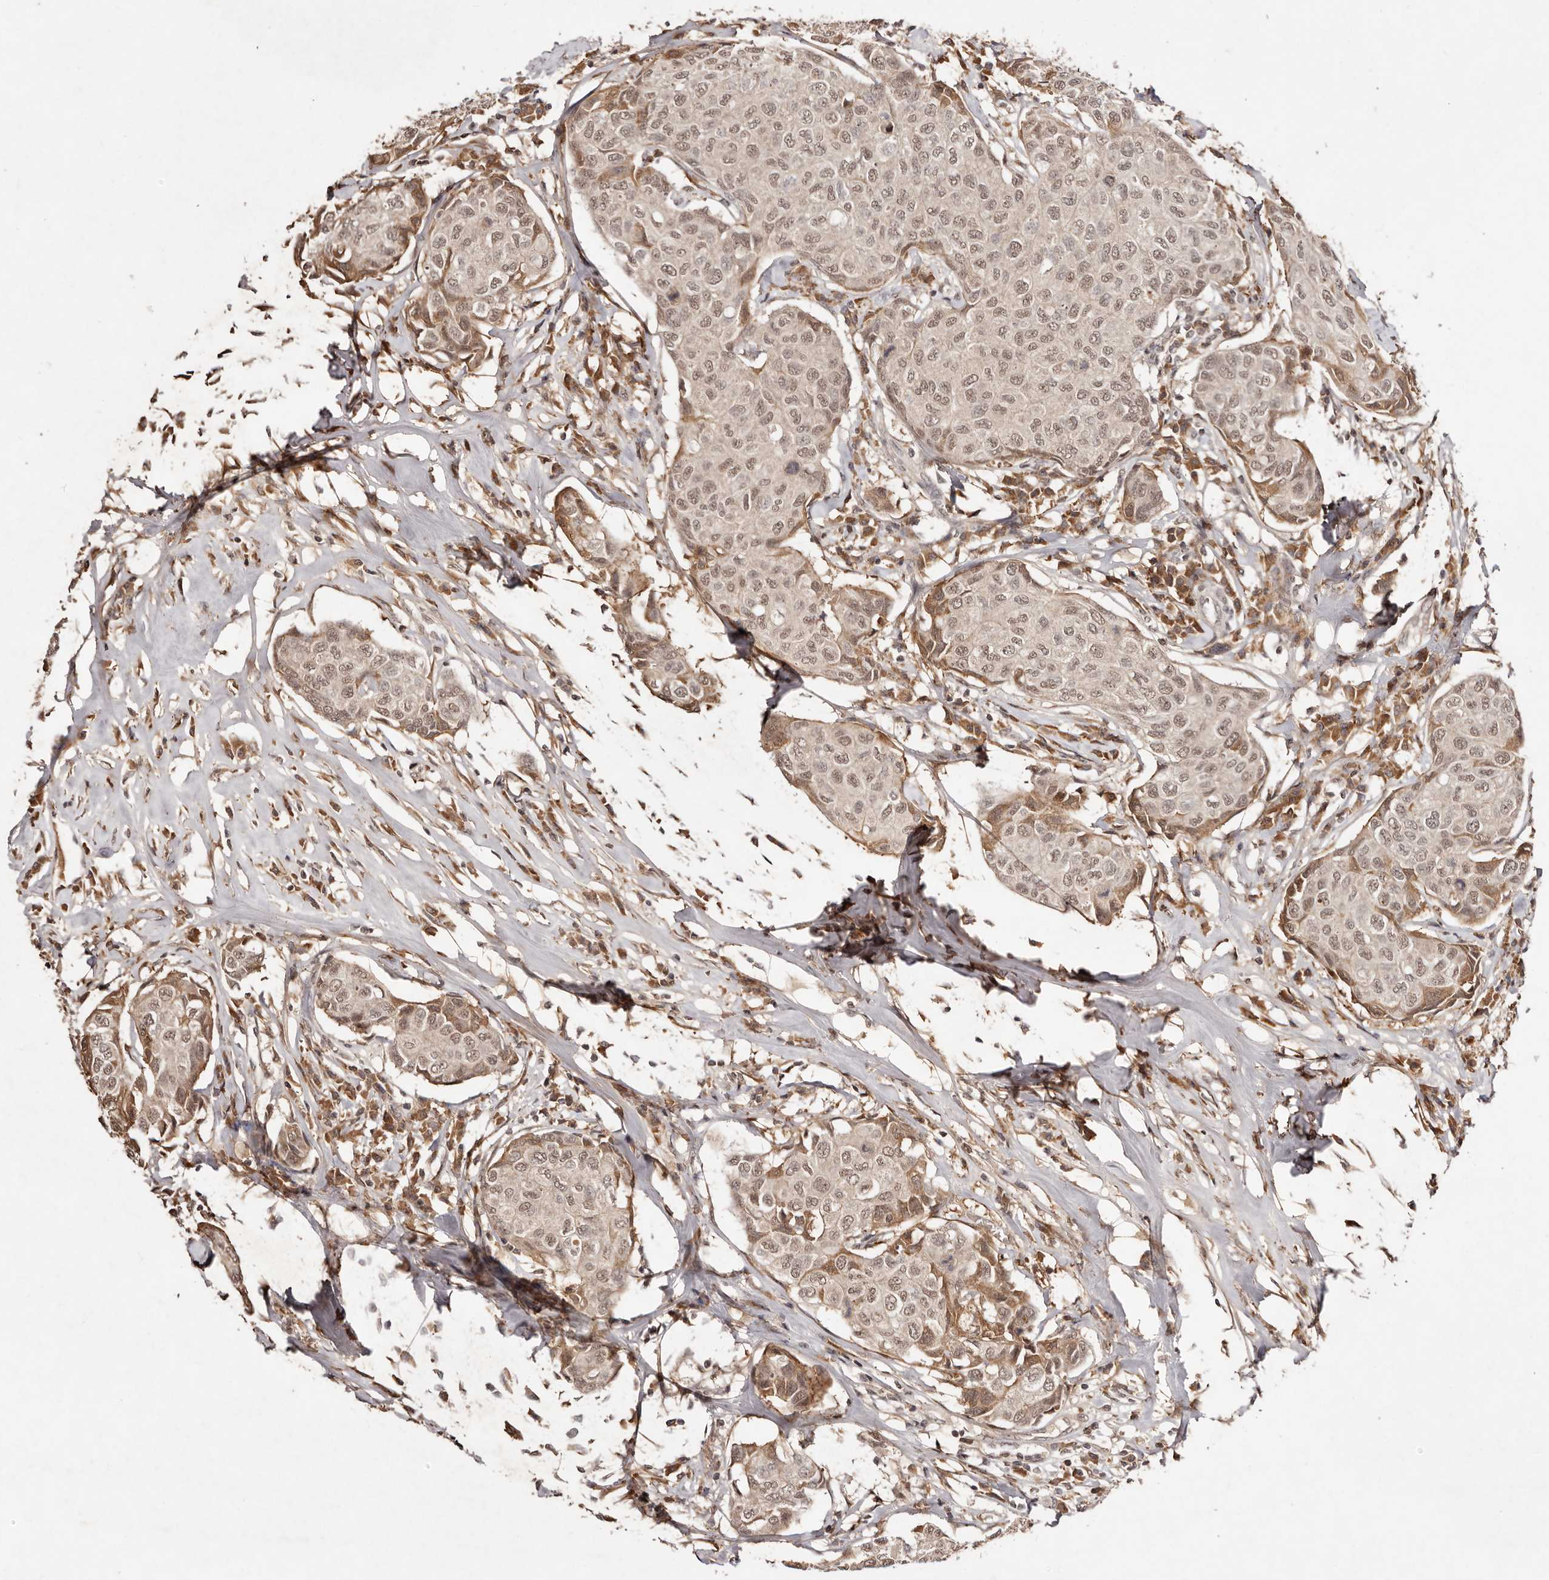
{"staining": {"intensity": "weak", "quantity": ">75%", "location": "cytoplasmic/membranous,nuclear"}, "tissue": "breast cancer", "cell_type": "Tumor cells", "image_type": "cancer", "snomed": [{"axis": "morphology", "description": "Duct carcinoma"}, {"axis": "topography", "description": "Breast"}], "caption": "Weak cytoplasmic/membranous and nuclear positivity is appreciated in approximately >75% of tumor cells in breast cancer. Immunohistochemistry stains the protein in brown and the nuclei are stained blue.", "gene": "BICRAL", "patient": {"sex": "female", "age": 80}}